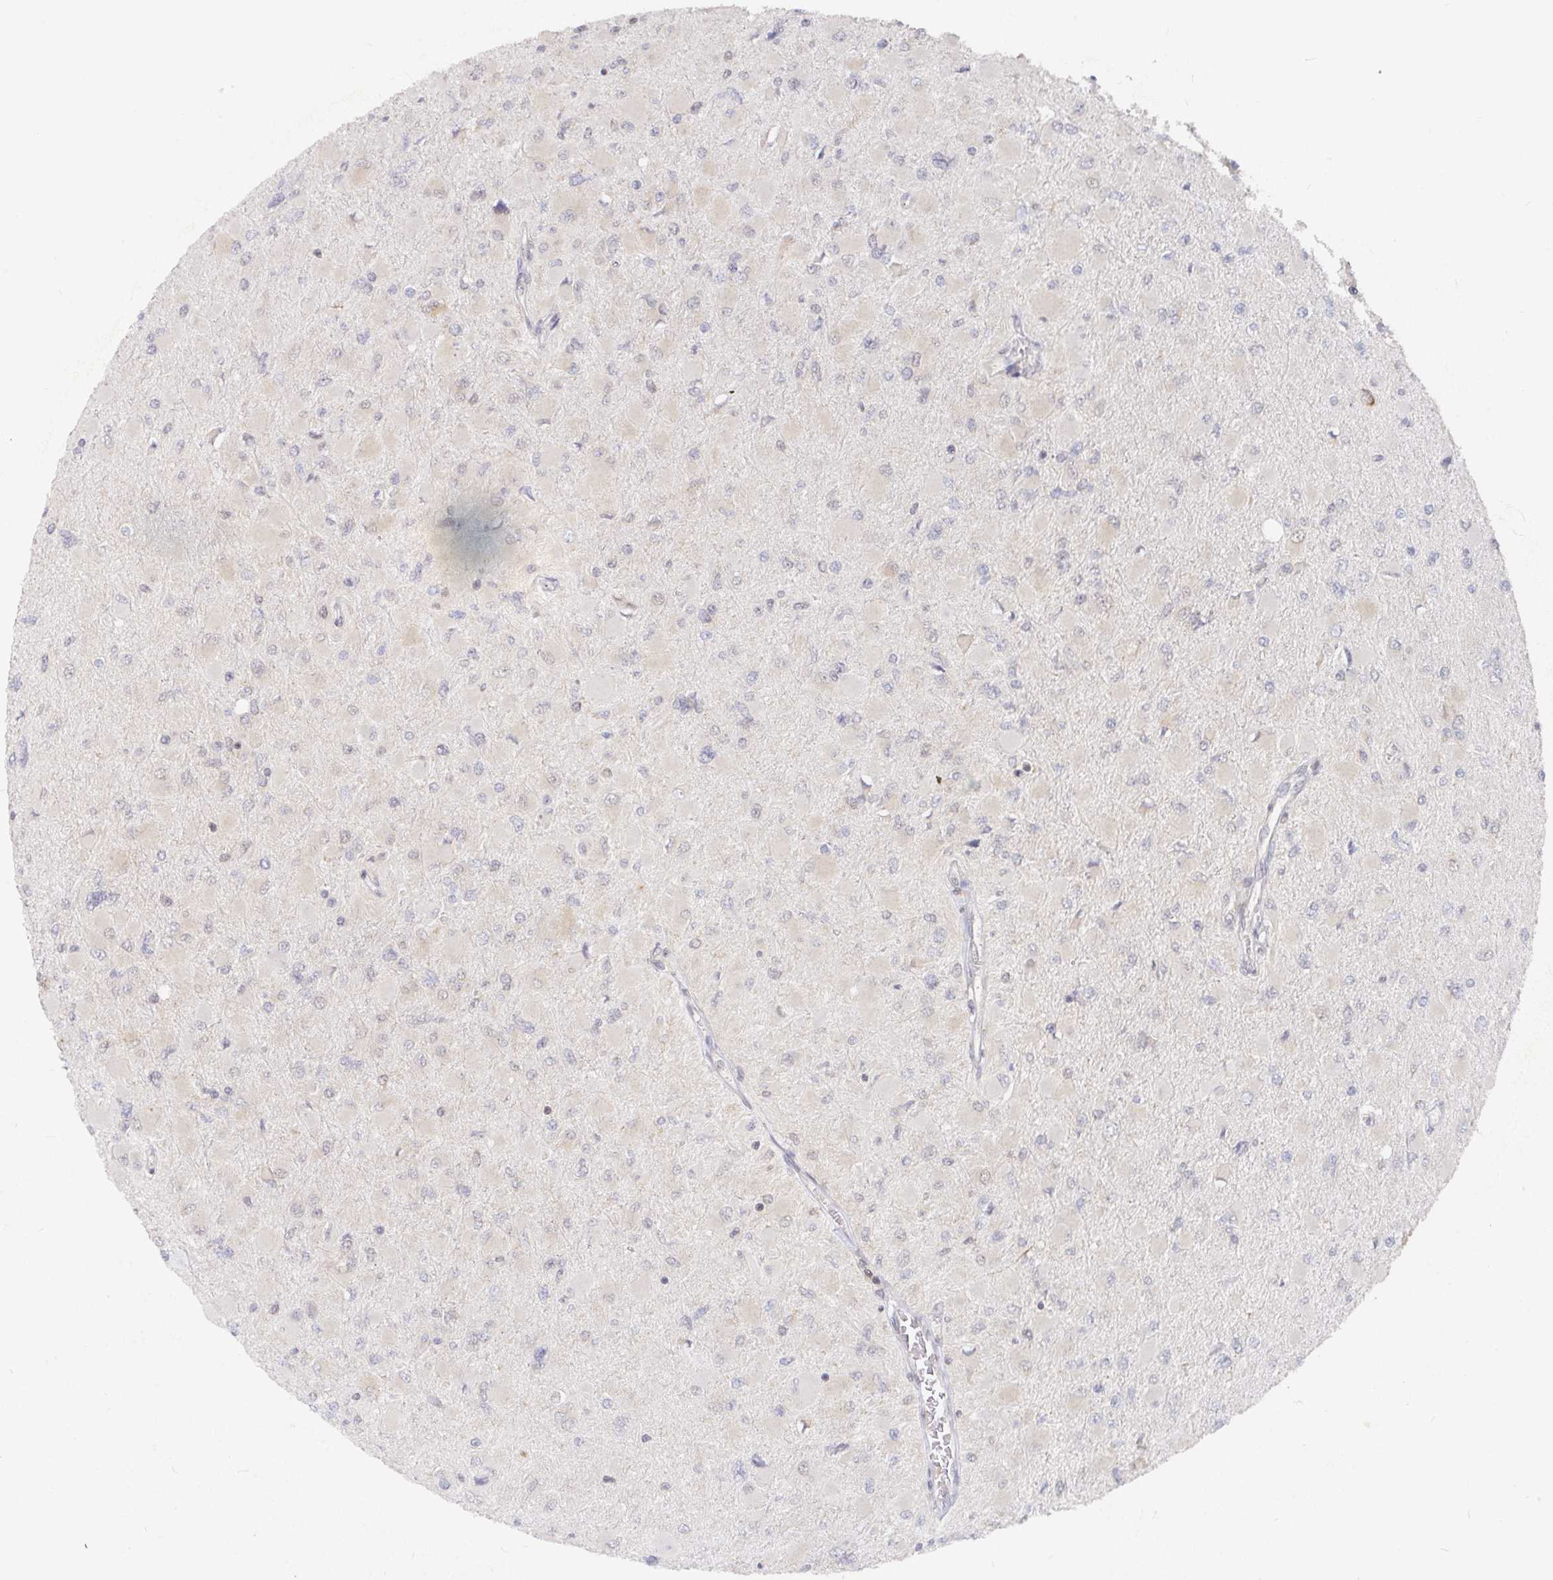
{"staining": {"intensity": "negative", "quantity": "none", "location": "none"}, "tissue": "glioma", "cell_type": "Tumor cells", "image_type": "cancer", "snomed": [{"axis": "morphology", "description": "Glioma, malignant, High grade"}, {"axis": "topography", "description": "Cerebral cortex"}], "caption": "High magnification brightfield microscopy of malignant glioma (high-grade) stained with DAB (3,3'-diaminobenzidine) (brown) and counterstained with hematoxylin (blue): tumor cells show no significant positivity. (DAB (3,3'-diaminobenzidine) immunohistochemistry visualized using brightfield microscopy, high magnification).", "gene": "ALG1", "patient": {"sex": "female", "age": 36}}